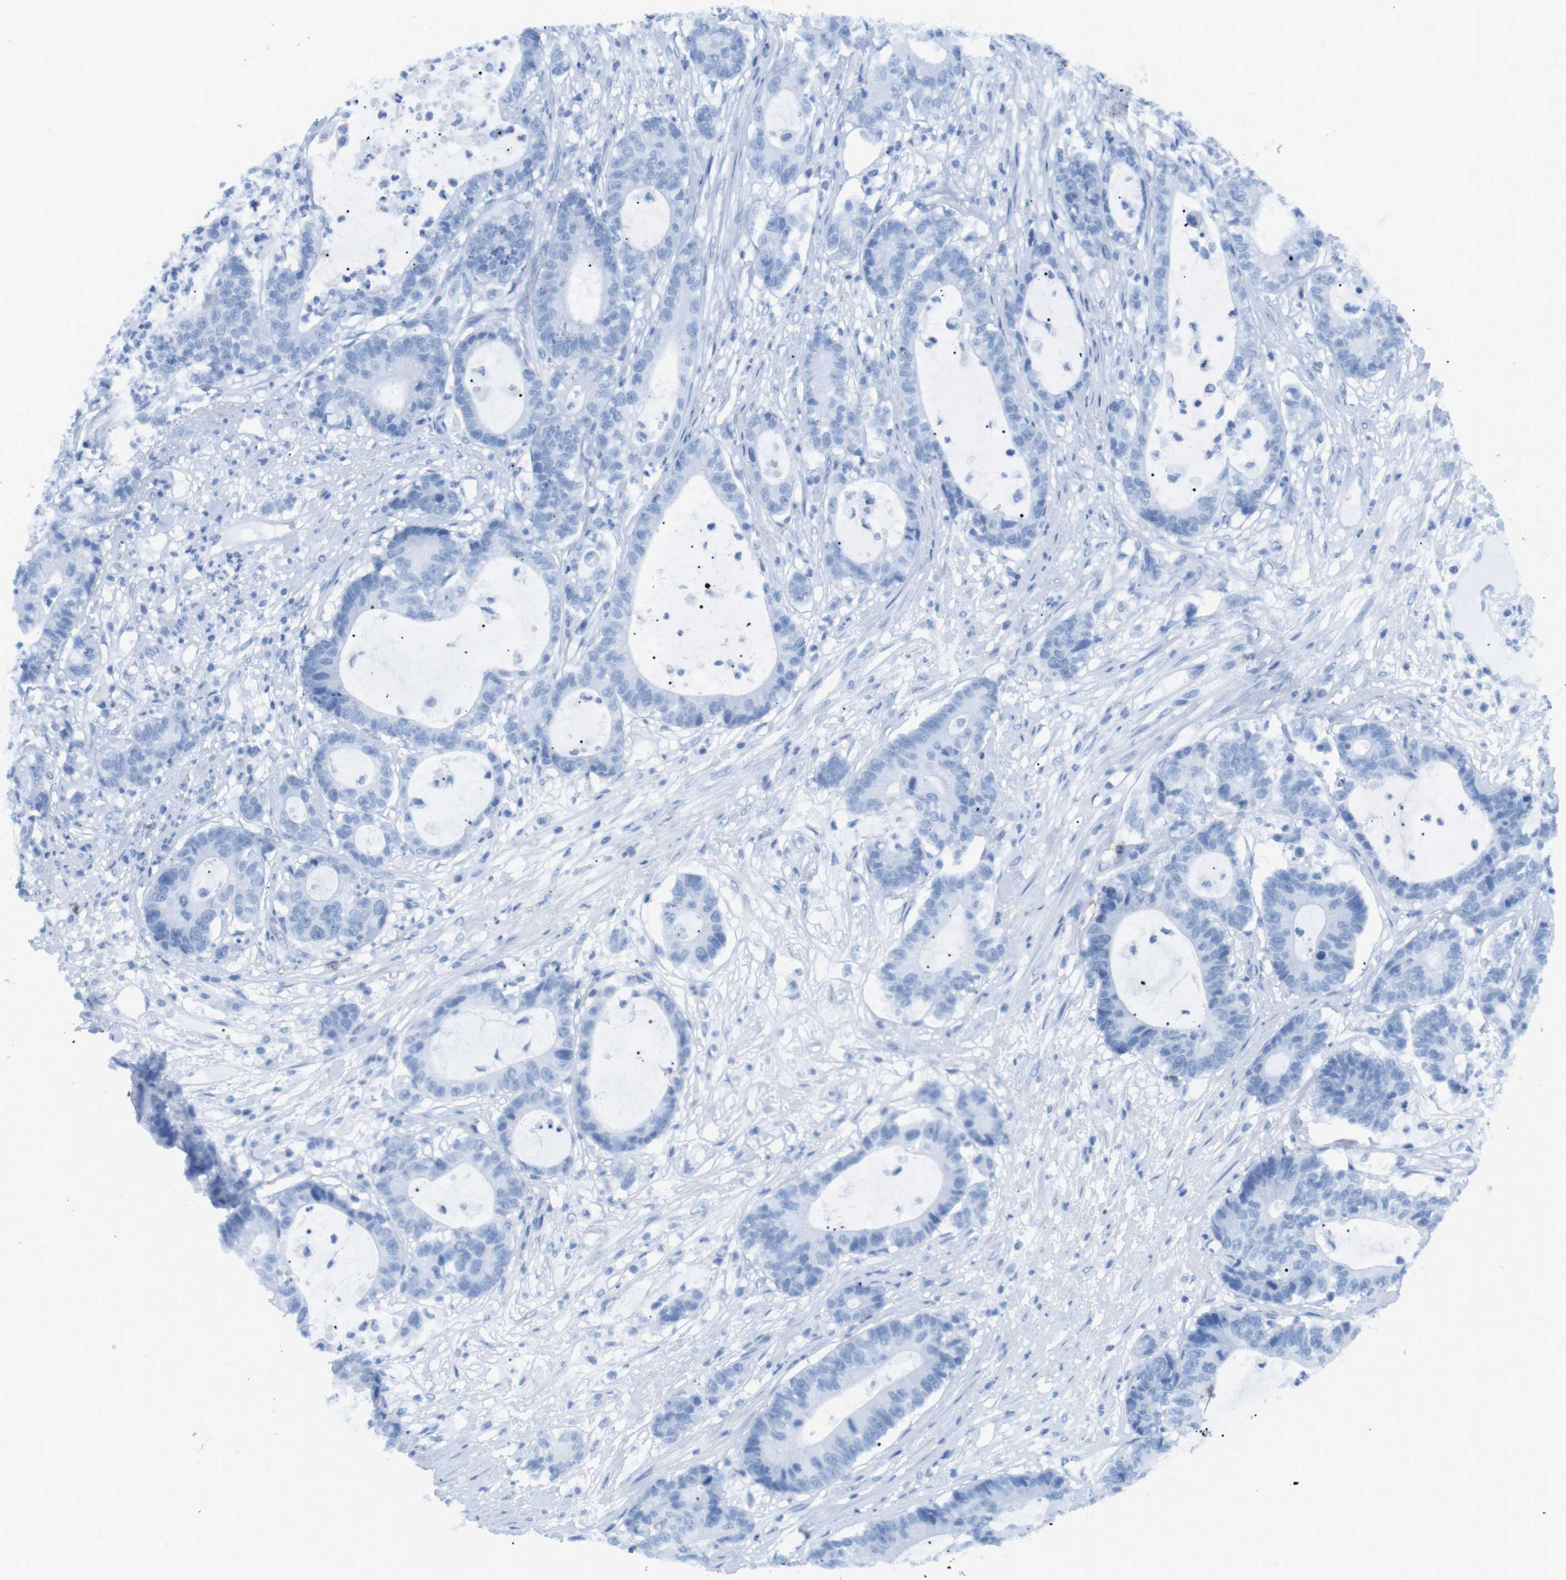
{"staining": {"intensity": "negative", "quantity": "none", "location": "none"}, "tissue": "colorectal cancer", "cell_type": "Tumor cells", "image_type": "cancer", "snomed": [{"axis": "morphology", "description": "Adenocarcinoma, NOS"}, {"axis": "topography", "description": "Colon"}], "caption": "An IHC histopathology image of colorectal cancer (adenocarcinoma) is shown. There is no staining in tumor cells of colorectal cancer (adenocarcinoma).", "gene": "TNFRSF4", "patient": {"sex": "female", "age": 84}}